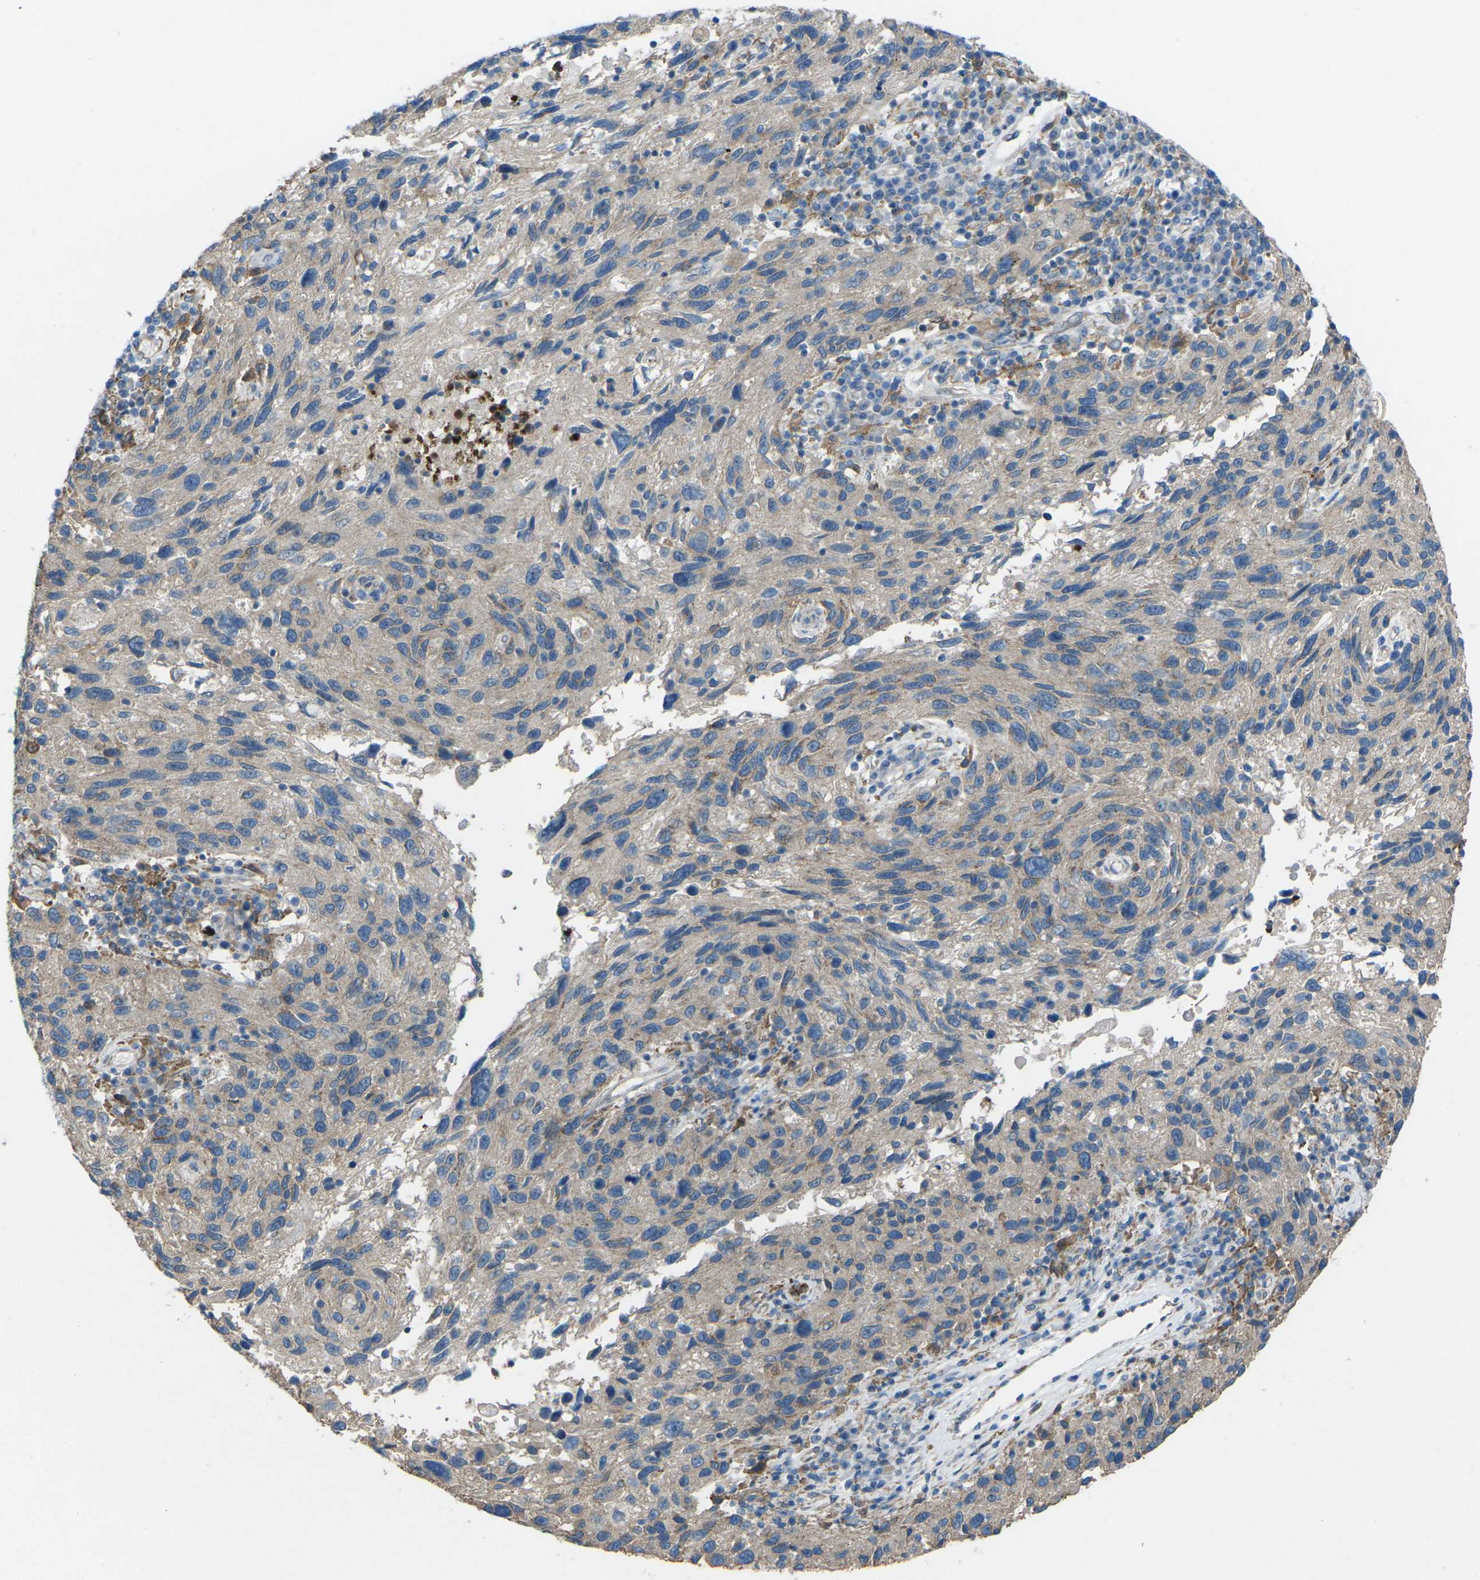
{"staining": {"intensity": "weak", "quantity": ">75%", "location": "cytoplasmic/membranous"}, "tissue": "melanoma", "cell_type": "Tumor cells", "image_type": "cancer", "snomed": [{"axis": "morphology", "description": "Malignant melanoma, NOS"}, {"axis": "topography", "description": "Skin"}], "caption": "There is low levels of weak cytoplasmic/membranous staining in tumor cells of melanoma, as demonstrated by immunohistochemical staining (brown color).", "gene": "STK11", "patient": {"sex": "male", "age": 53}}